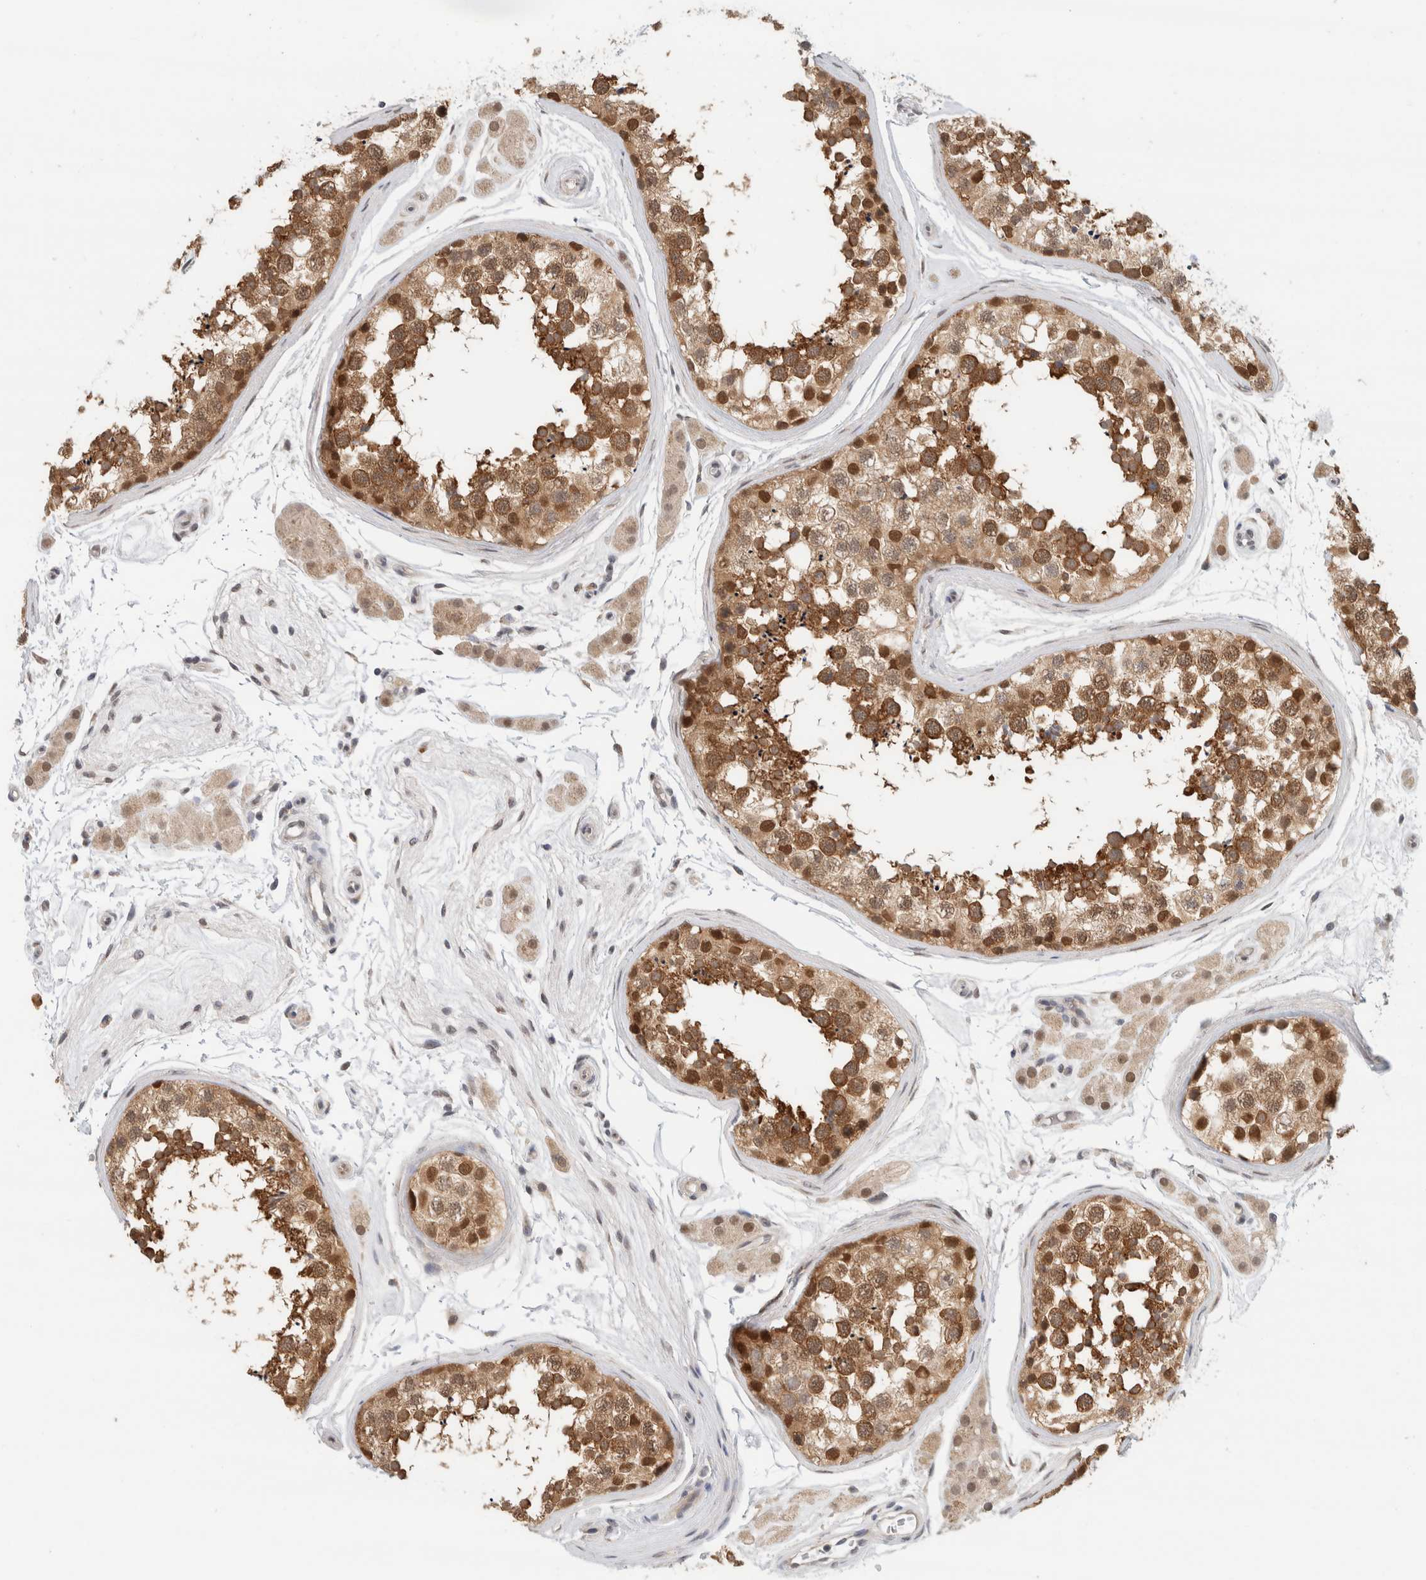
{"staining": {"intensity": "moderate", "quantity": ">75%", "location": "cytoplasmic/membranous"}, "tissue": "testis", "cell_type": "Cells in seminiferous ducts", "image_type": "normal", "snomed": [{"axis": "morphology", "description": "Normal tissue, NOS"}, {"axis": "topography", "description": "Testis"}], "caption": "Benign testis shows moderate cytoplasmic/membranous expression in approximately >75% of cells in seminiferous ducts (brown staining indicates protein expression, while blue staining denotes nuclei)..", "gene": "EIF4G3", "patient": {"sex": "male", "age": 56}}